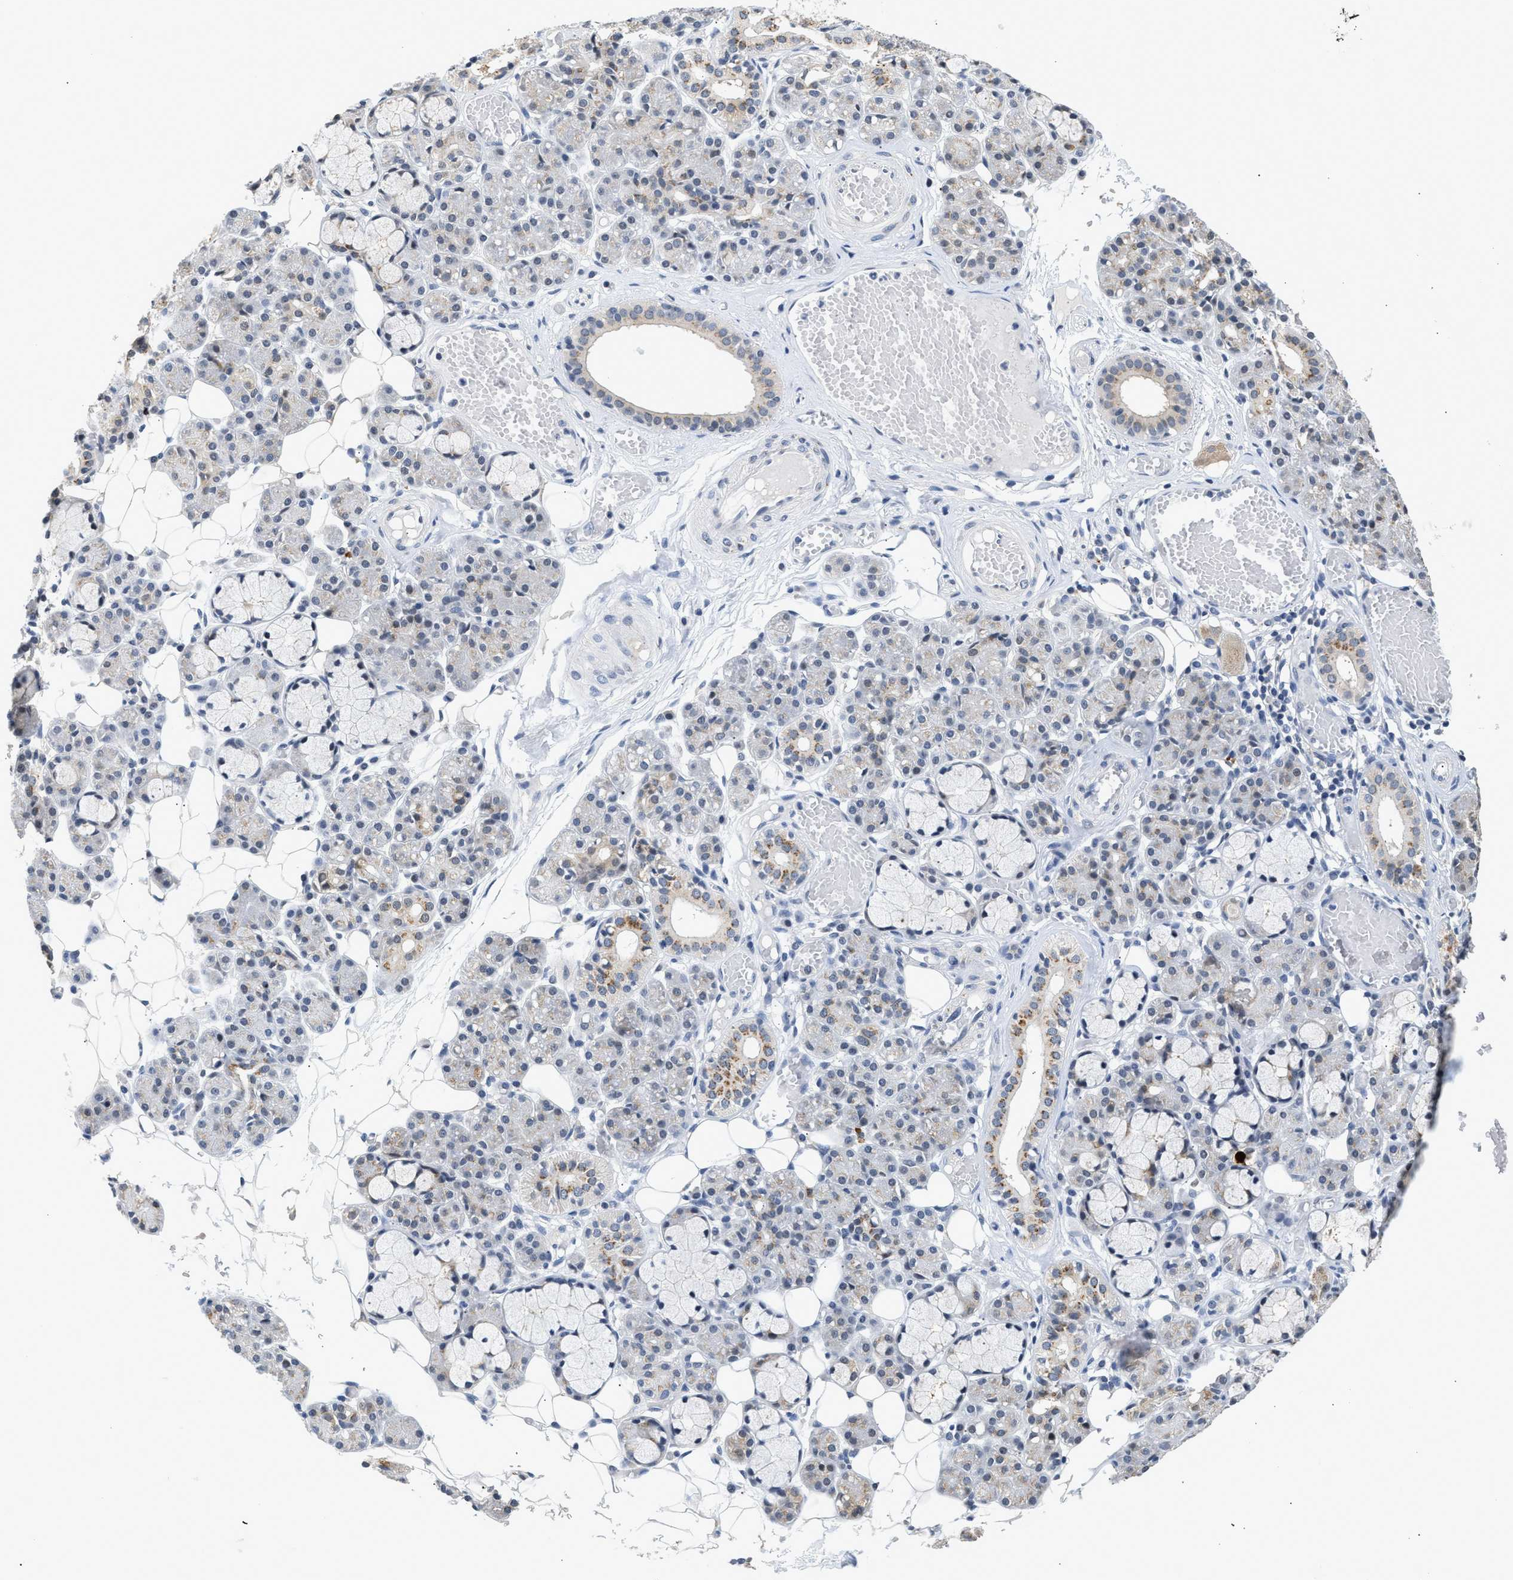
{"staining": {"intensity": "moderate", "quantity": "<25%", "location": "cytoplasmic/membranous"}, "tissue": "salivary gland", "cell_type": "Glandular cells", "image_type": "normal", "snomed": [{"axis": "morphology", "description": "Normal tissue, NOS"}, {"axis": "topography", "description": "Salivary gland"}], "caption": "The micrograph demonstrates immunohistochemical staining of unremarkable salivary gland. There is moderate cytoplasmic/membranous expression is present in about <25% of glandular cells.", "gene": "PPM1L", "patient": {"sex": "male", "age": 63}}